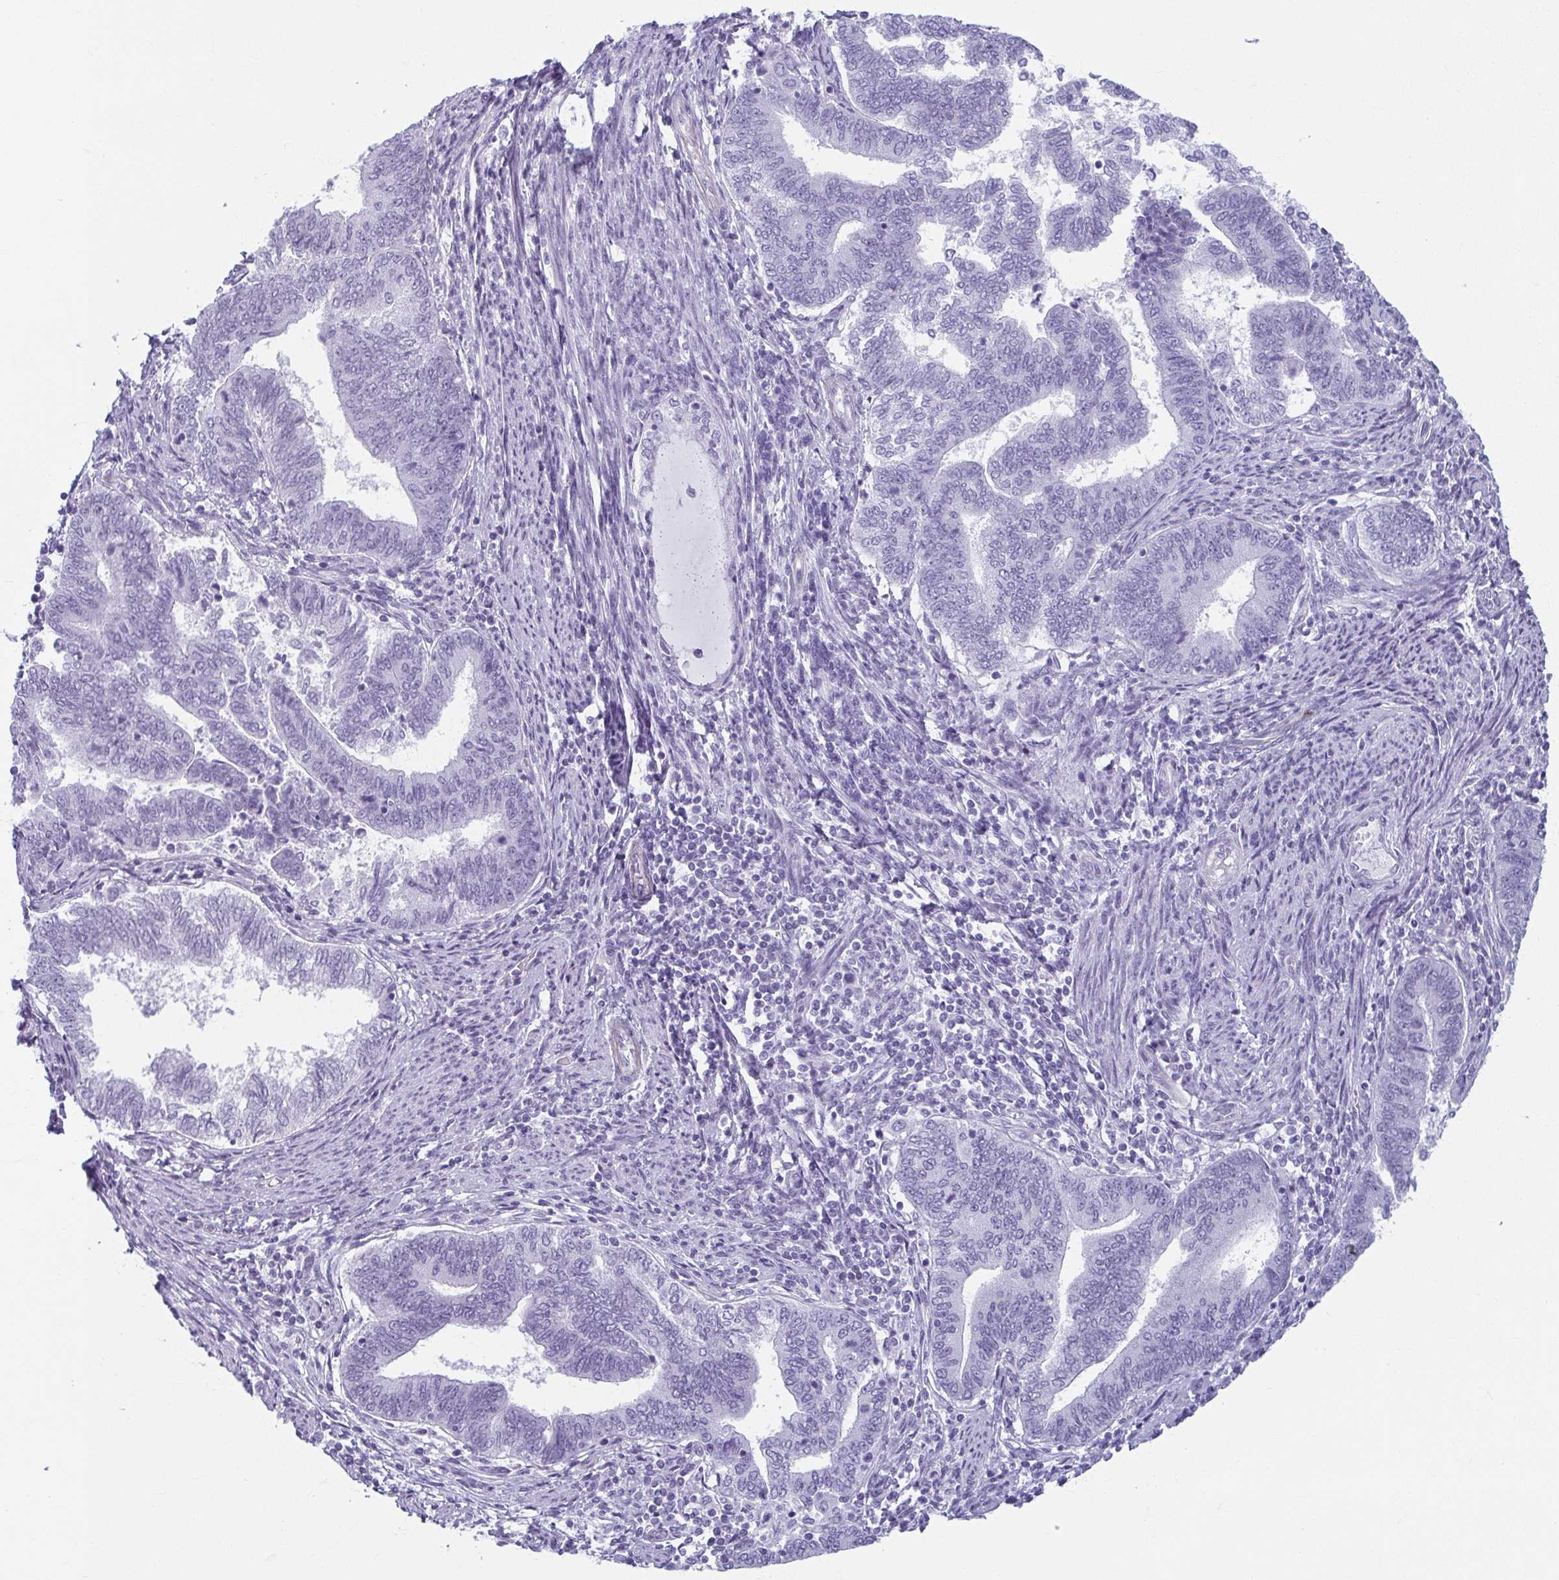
{"staining": {"intensity": "negative", "quantity": "none", "location": "none"}, "tissue": "endometrial cancer", "cell_type": "Tumor cells", "image_type": "cancer", "snomed": [{"axis": "morphology", "description": "Adenocarcinoma, NOS"}, {"axis": "topography", "description": "Endometrium"}], "caption": "High power microscopy histopathology image of an immunohistochemistry (IHC) photomicrograph of endometrial adenocarcinoma, revealing no significant positivity in tumor cells.", "gene": "MOBP", "patient": {"sex": "female", "age": 65}}